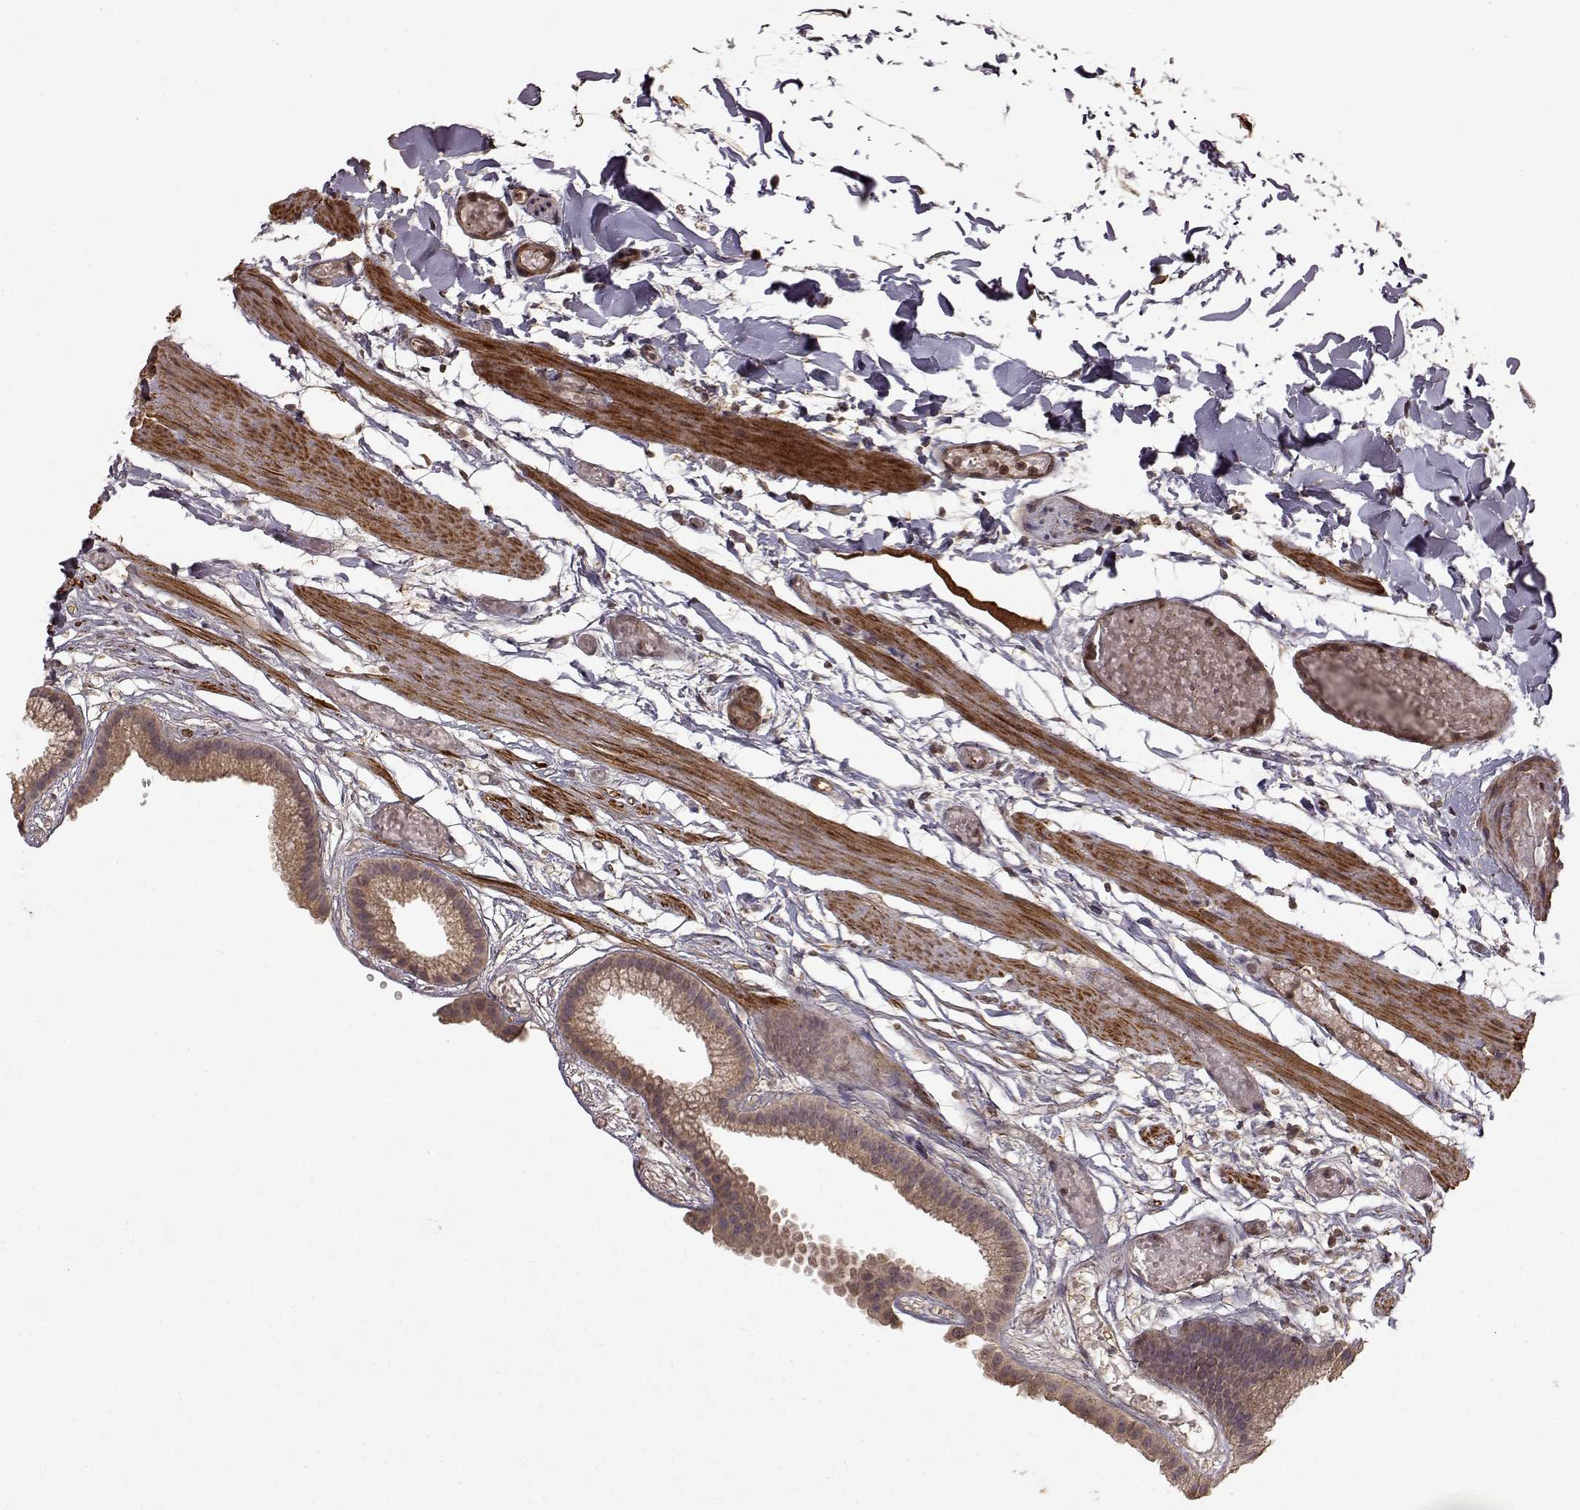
{"staining": {"intensity": "moderate", "quantity": ">75%", "location": "cytoplasmic/membranous"}, "tissue": "gallbladder", "cell_type": "Glandular cells", "image_type": "normal", "snomed": [{"axis": "morphology", "description": "Normal tissue, NOS"}, {"axis": "topography", "description": "Gallbladder"}], "caption": "A brown stain shows moderate cytoplasmic/membranous positivity of a protein in glandular cells of benign human gallbladder.", "gene": "FSTL1", "patient": {"sex": "female", "age": 45}}